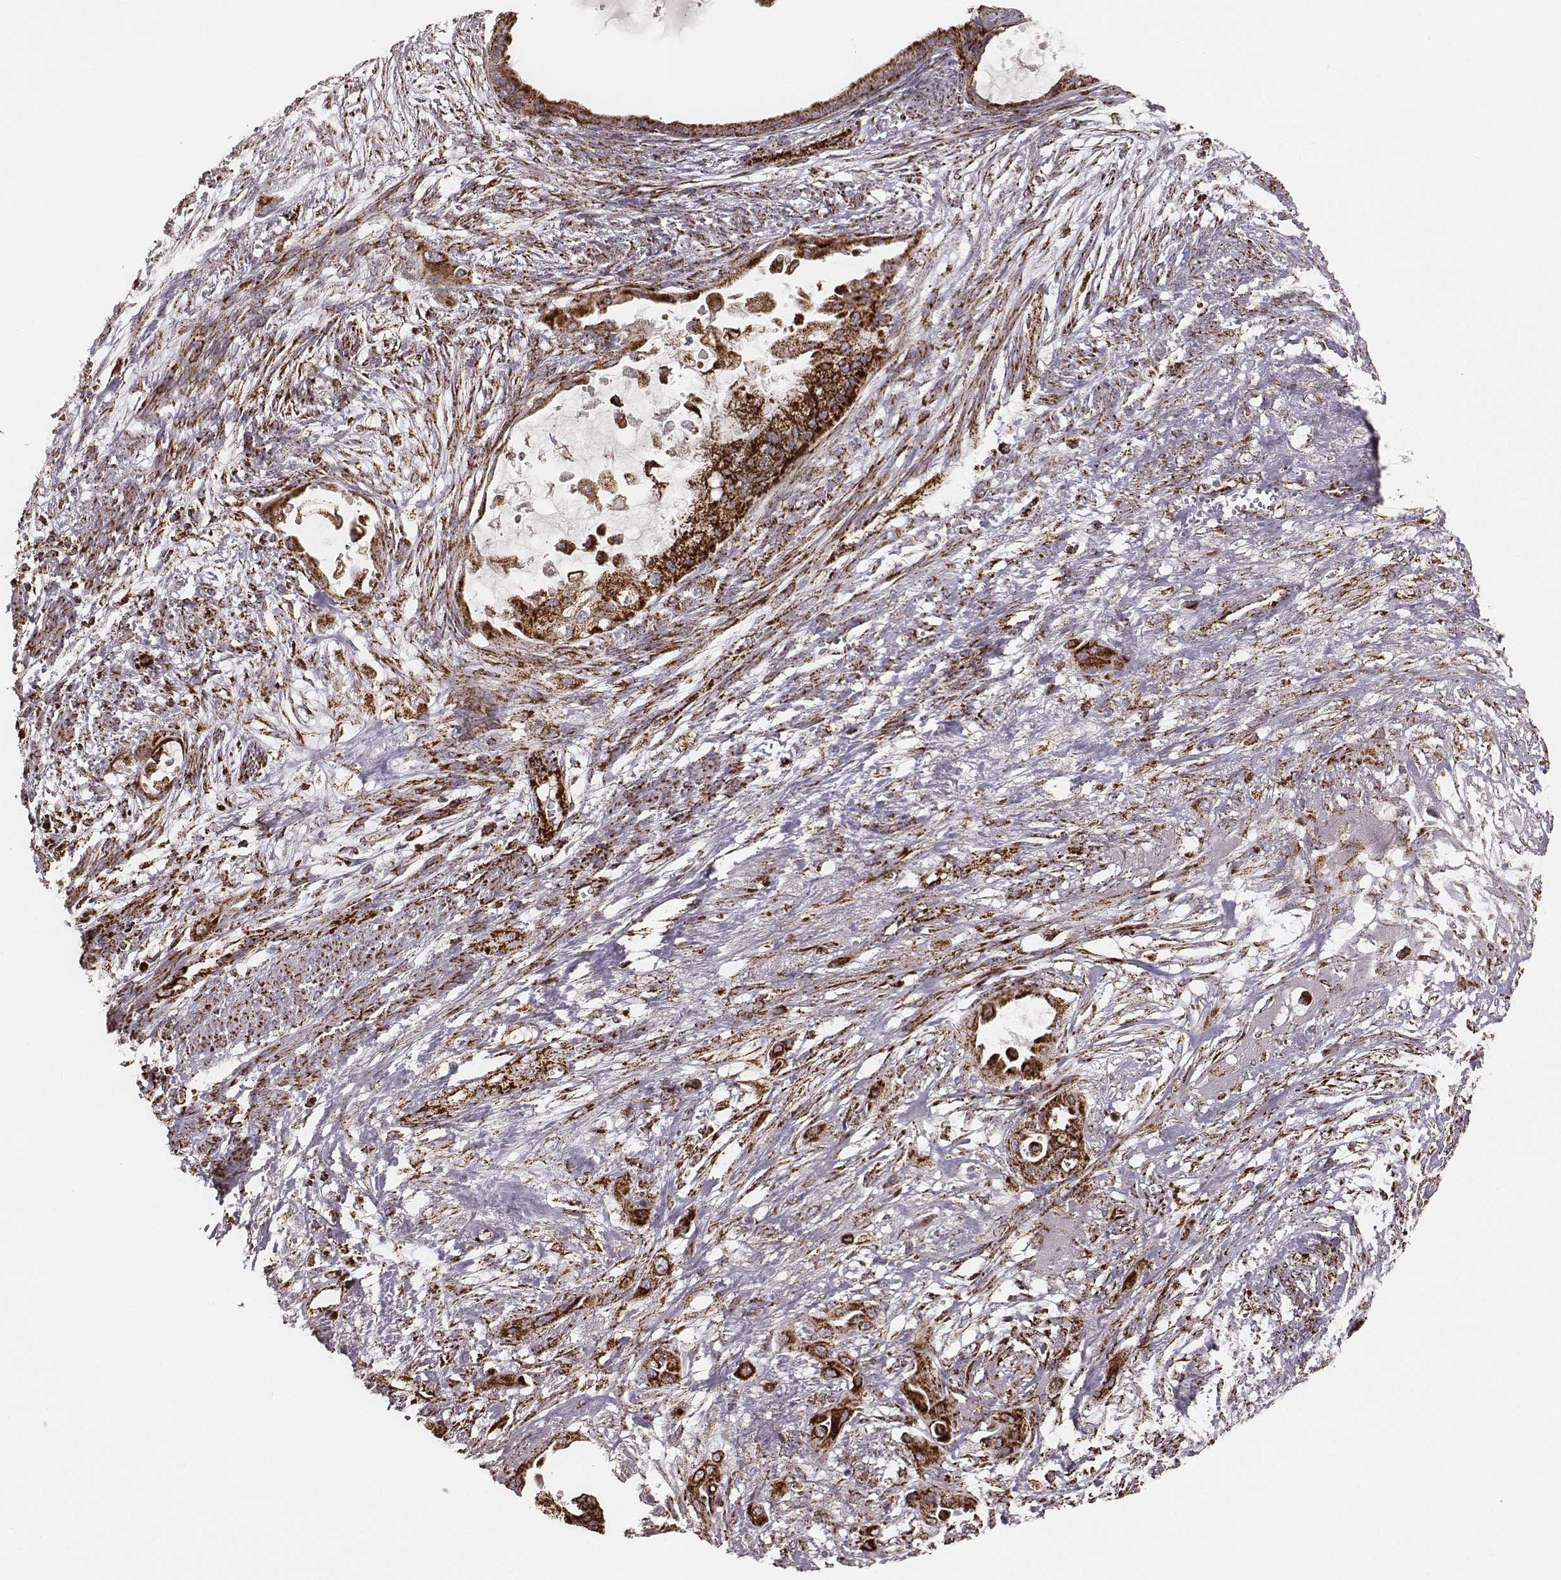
{"staining": {"intensity": "strong", "quantity": ">75%", "location": "cytoplasmic/membranous"}, "tissue": "endometrial cancer", "cell_type": "Tumor cells", "image_type": "cancer", "snomed": [{"axis": "morphology", "description": "Adenocarcinoma, NOS"}, {"axis": "topography", "description": "Endometrium"}], "caption": "Immunohistochemical staining of endometrial cancer reveals high levels of strong cytoplasmic/membranous staining in about >75% of tumor cells.", "gene": "TUFM", "patient": {"sex": "female", "age": 86}}